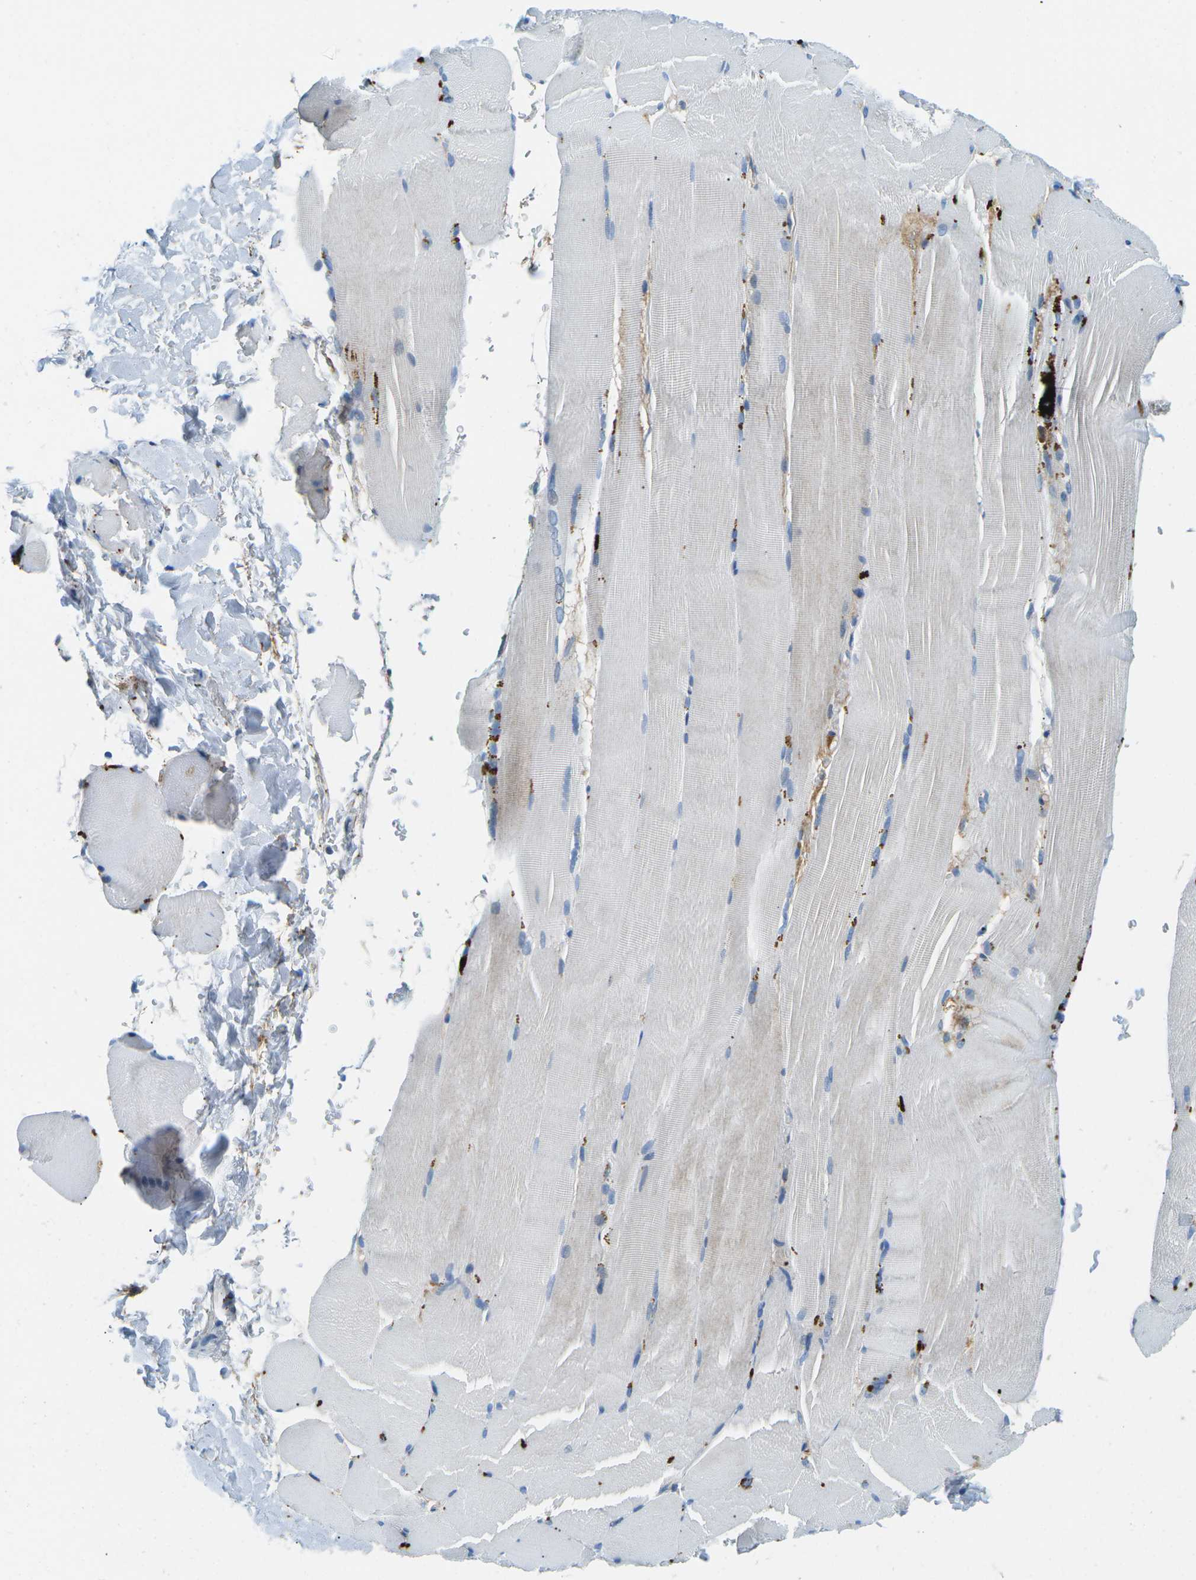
{"staining": {"intensity": "negative", "quantity": "none", "location": "none"}, "tissue": "skeletal muscle", "cell_type": "Myocytes", "image_type": "normal", "snomed": [{"axis": "morphology", "description": "Normal tissue, NOS"}, {"axis": "topography", "description": "Skin"}, {"axis": "topography", "description": "Skeletal muscle"}], "caption": "High power microscopy photomicrograph of an immunohistochemistry (IHC) micrograph of benign skeletal muscle, revealing no significant positivity in myocytes. (IHC, brightfield microscopy, high magnification).", "gene": "CFB", "patient": {"sex": "male", "age": 83}}